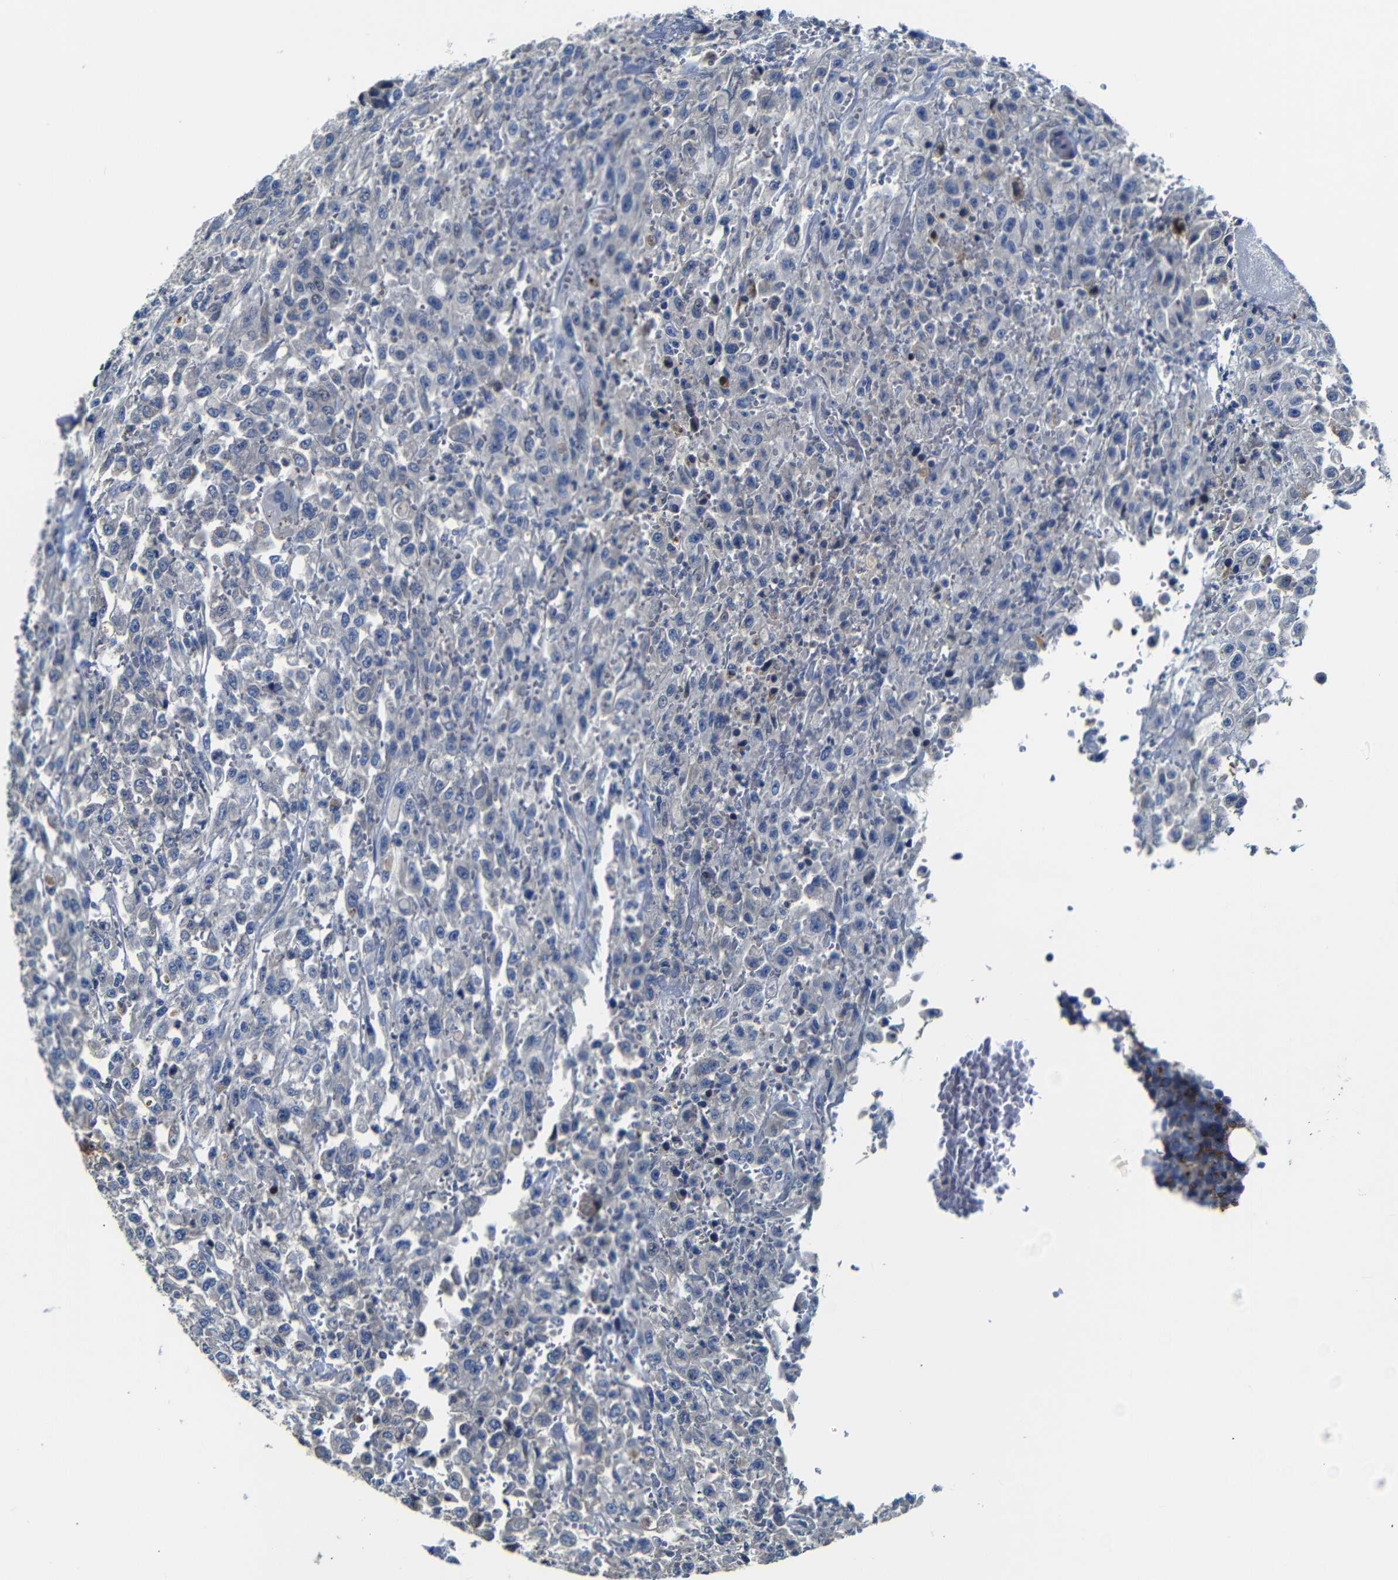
{"staining": {"intensity": "negative", "quantity": "none", "location": "none"}, "tissue": "urothelial cancer", "cell_type": "Tumor cells", "image_type": "cancer", "snomed": [{"axis": "morphology", "description": "Urothelial carcinoma, High grade"}, {"axis": "topography", "description": "Urinary bladder"}], "caption": "The immunohistochemistry histopathology image has no significant positivity in tumor cells of urothelial cancer tissue.", "gene": "AFDN", "patient": {"sex": "male", "age": 46}}